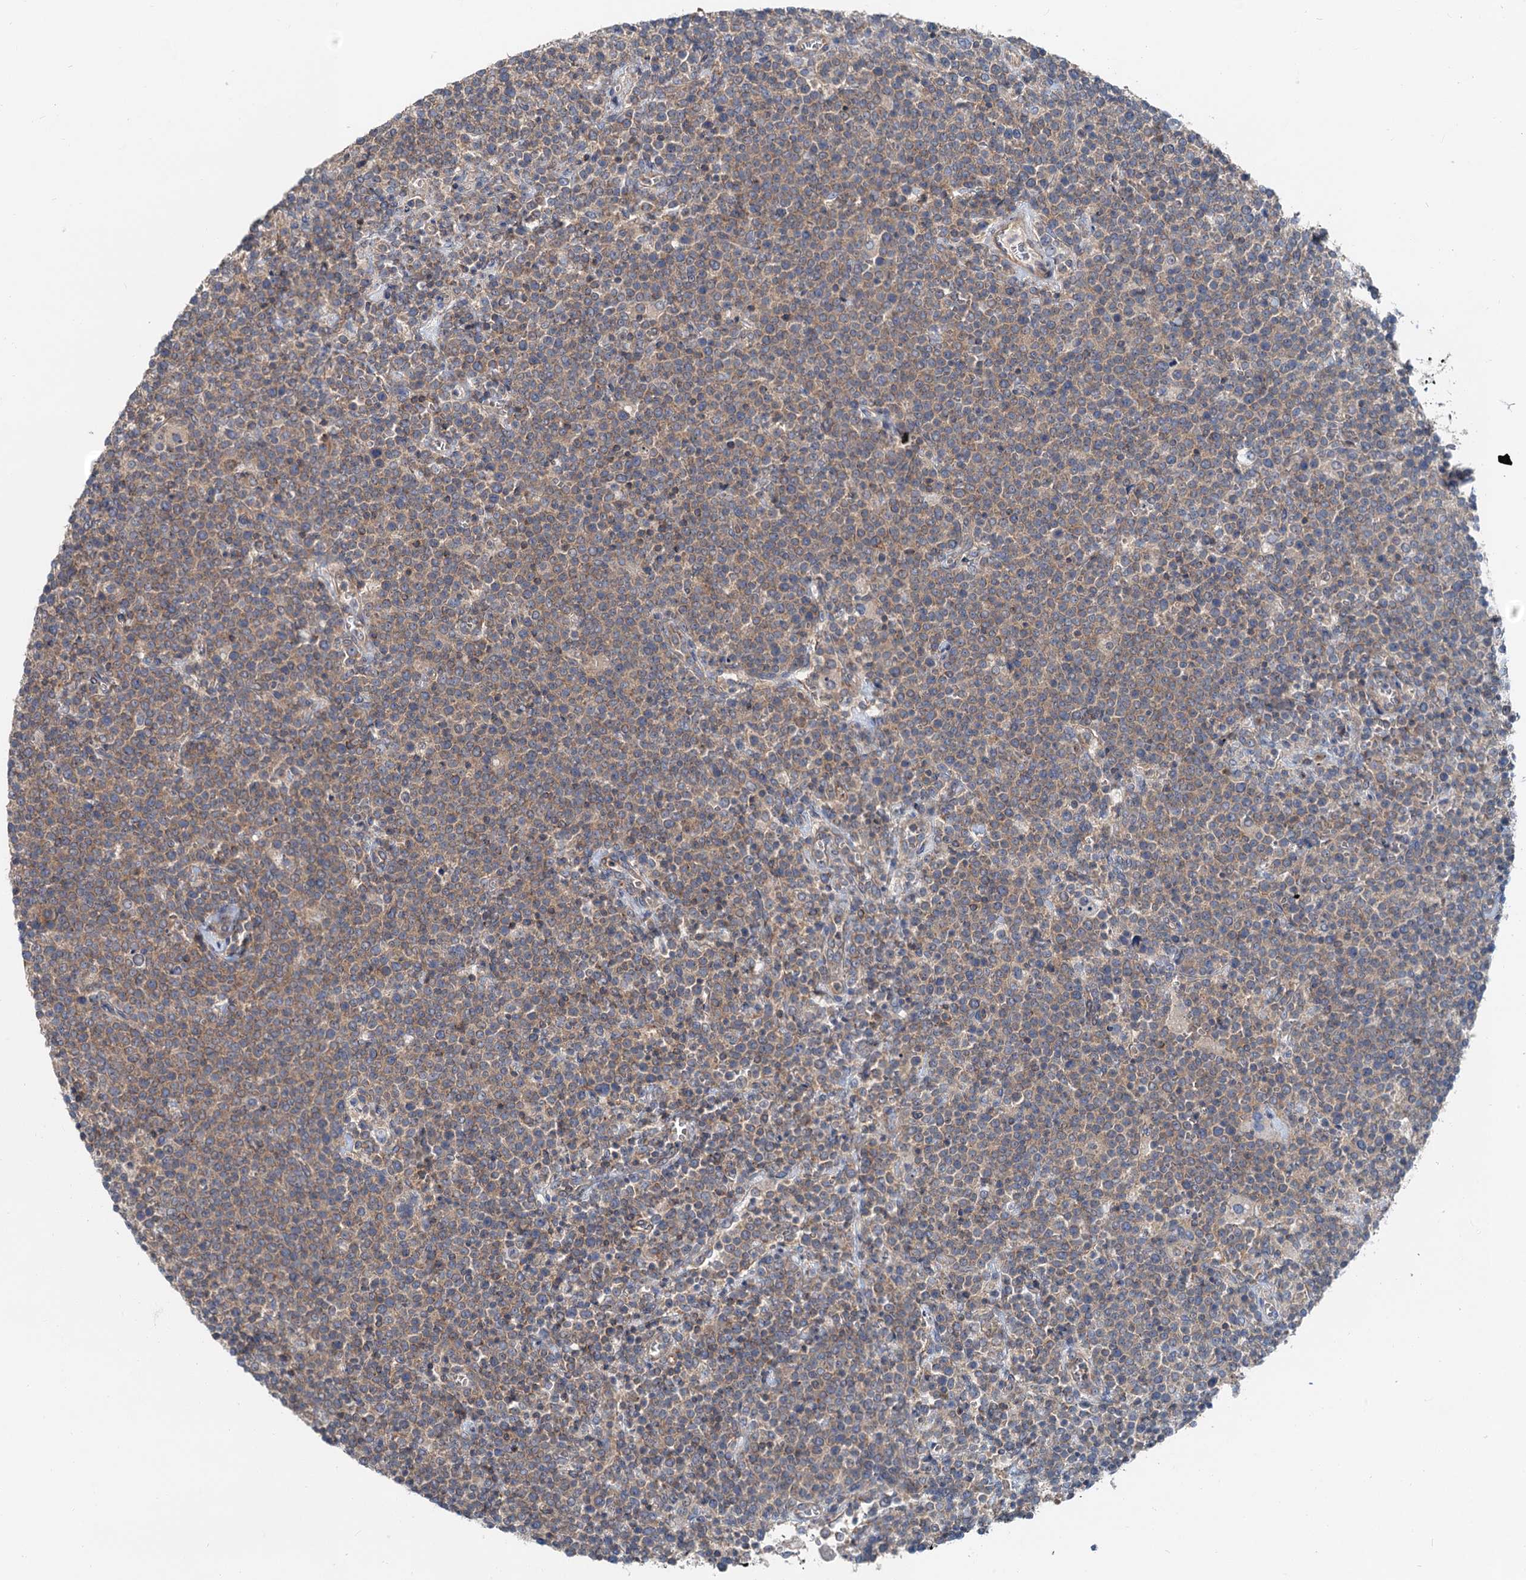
{"staining": {"intensity": "weak", "quantity": ">75%", "location": "cytoplasmic/membranous"}, "tissue": "lymphoma", "cell_type": "Tumor cells", "image_type": "cancer", "snomed": [{"axis": "morphology", "description": "Malignant lymphoma, non-Hodgkin's type, High grade"}, {"axis": "topography", "description": "Lymph node"}], "caption": "Lymphoma was stained to show a protein in brown. There is low levels of weak cytoplasmic/membranous expression in about >75% of tumor cells. Using DAB (brown) and hematoxylin (blue) stains, captured at high magnification using brightfield microscopy.", "gene": "ANKRD26", "patient": {"sex": "male", "age": 61}}